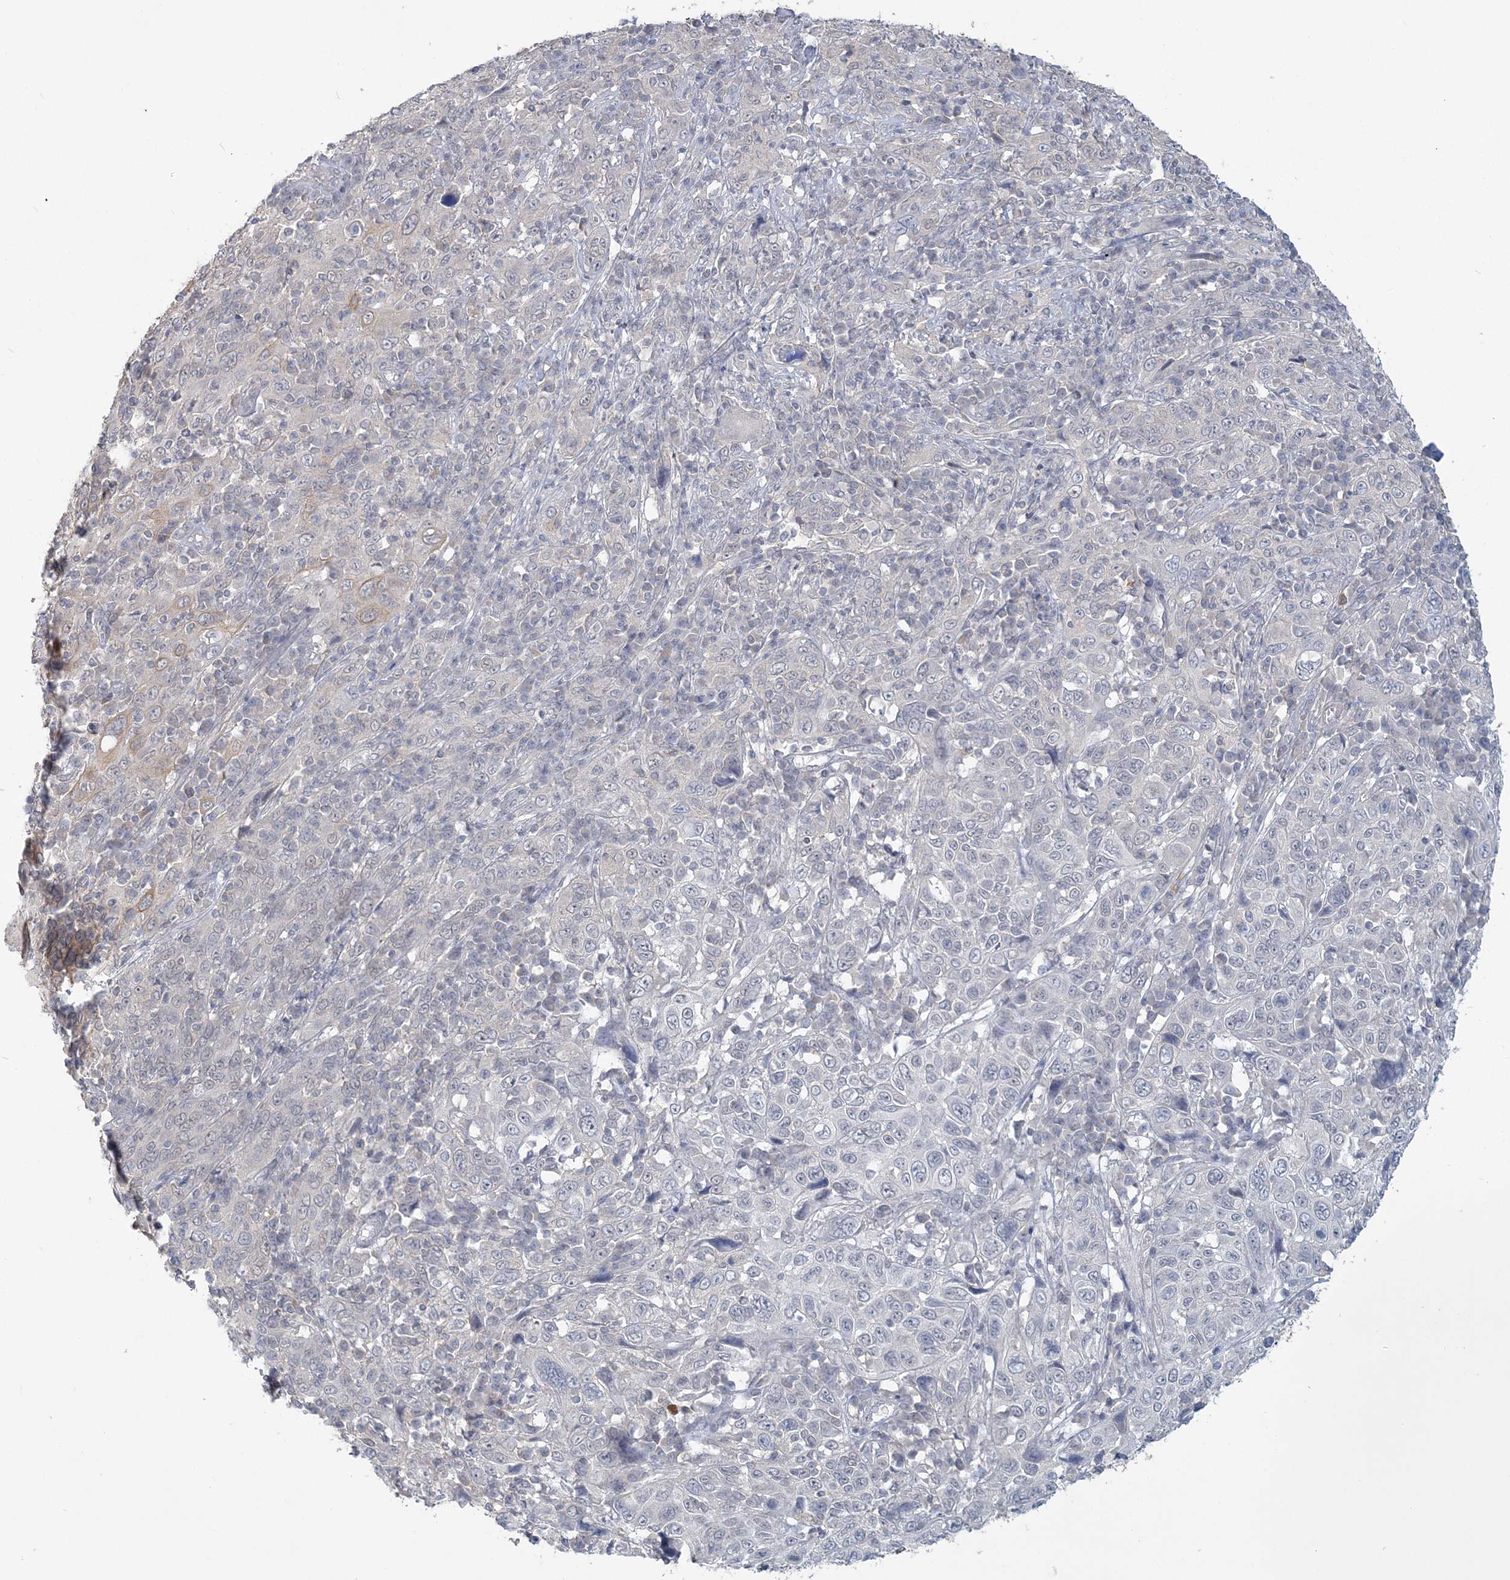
{"staining": {"intensity": "weak", "quantity": "<25%", "location": "cytoplasmic/membranous"}, "tissue": "cervical cancer", "cell_type": "Tumor cells", "image_type": "cancer", "snomed": [{"axis": "morphology", "description": "Squamous cell carcinoma, NOS"}, {"axis": "topography", "description": "Cervix"}], "caption": "Immunohistochemistry (IHC) micrograph of human cervical cancer (squamous cell carcinoma) stained for a protein (brown), which demonstrates no staining in tumor cells.", "gene": "ANKS1A", "patient": {"sex": "female", "age": 46}}